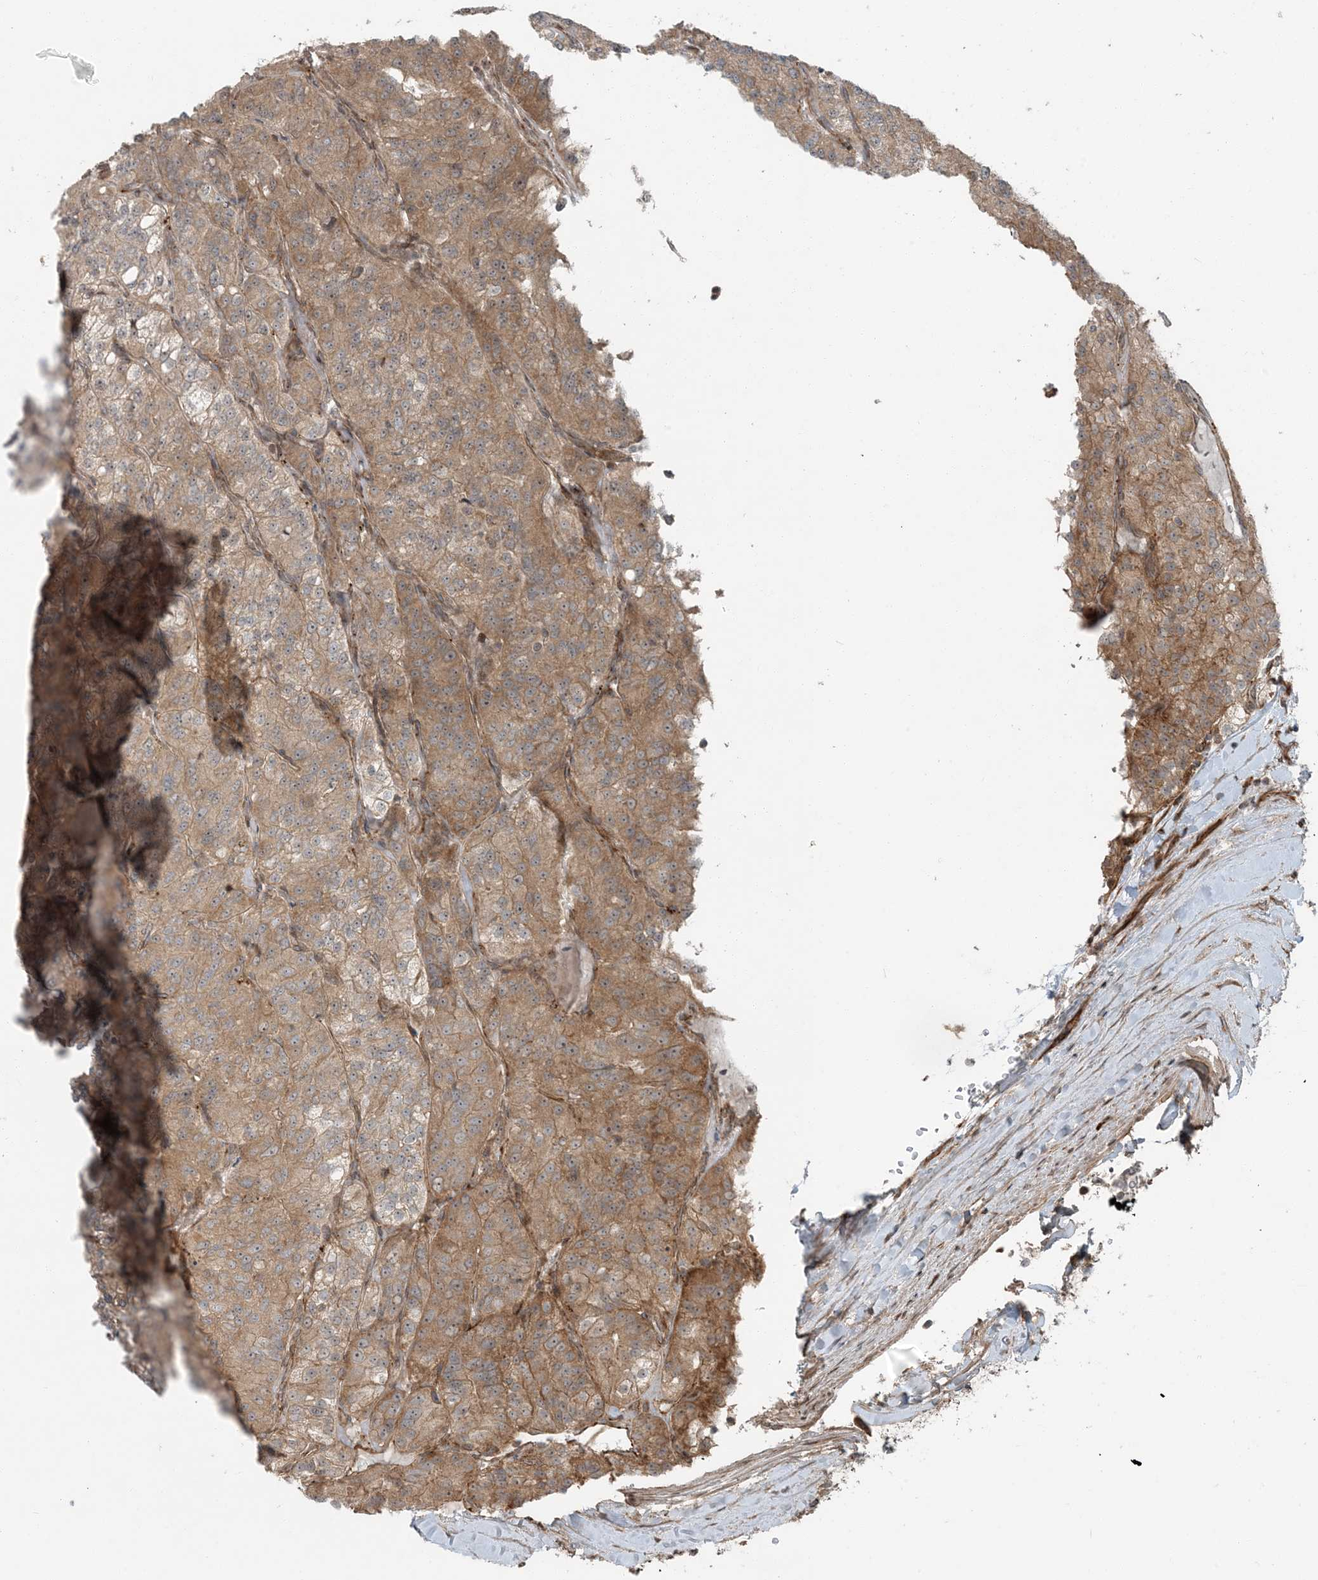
{"staining": {"intensity": "moderate", "quantity": ">75%", "location": "cytoplasmic/membranous"}, "tissue": "renal cancer", "cell_type": "Tumor cells", "image_type": "cancer", "snomed": [{"axis": "morphology", "description": "Adenocarcinoma, NOS"}, {"axis": "topography", "description": "Kidney"}], "caption": "Tumor cells reveal moderate cytoplasmic/membranous staining in approximately >75% of cells in adenocarcinoma (renal). The staining was performed using DAB to visualize the protein expression in brown, while the nuclei were stained in blue with hematoxylin (Magnification: 20x).", "gene": "EDEM2", "patient": {"sex": "female", "age": 63}}